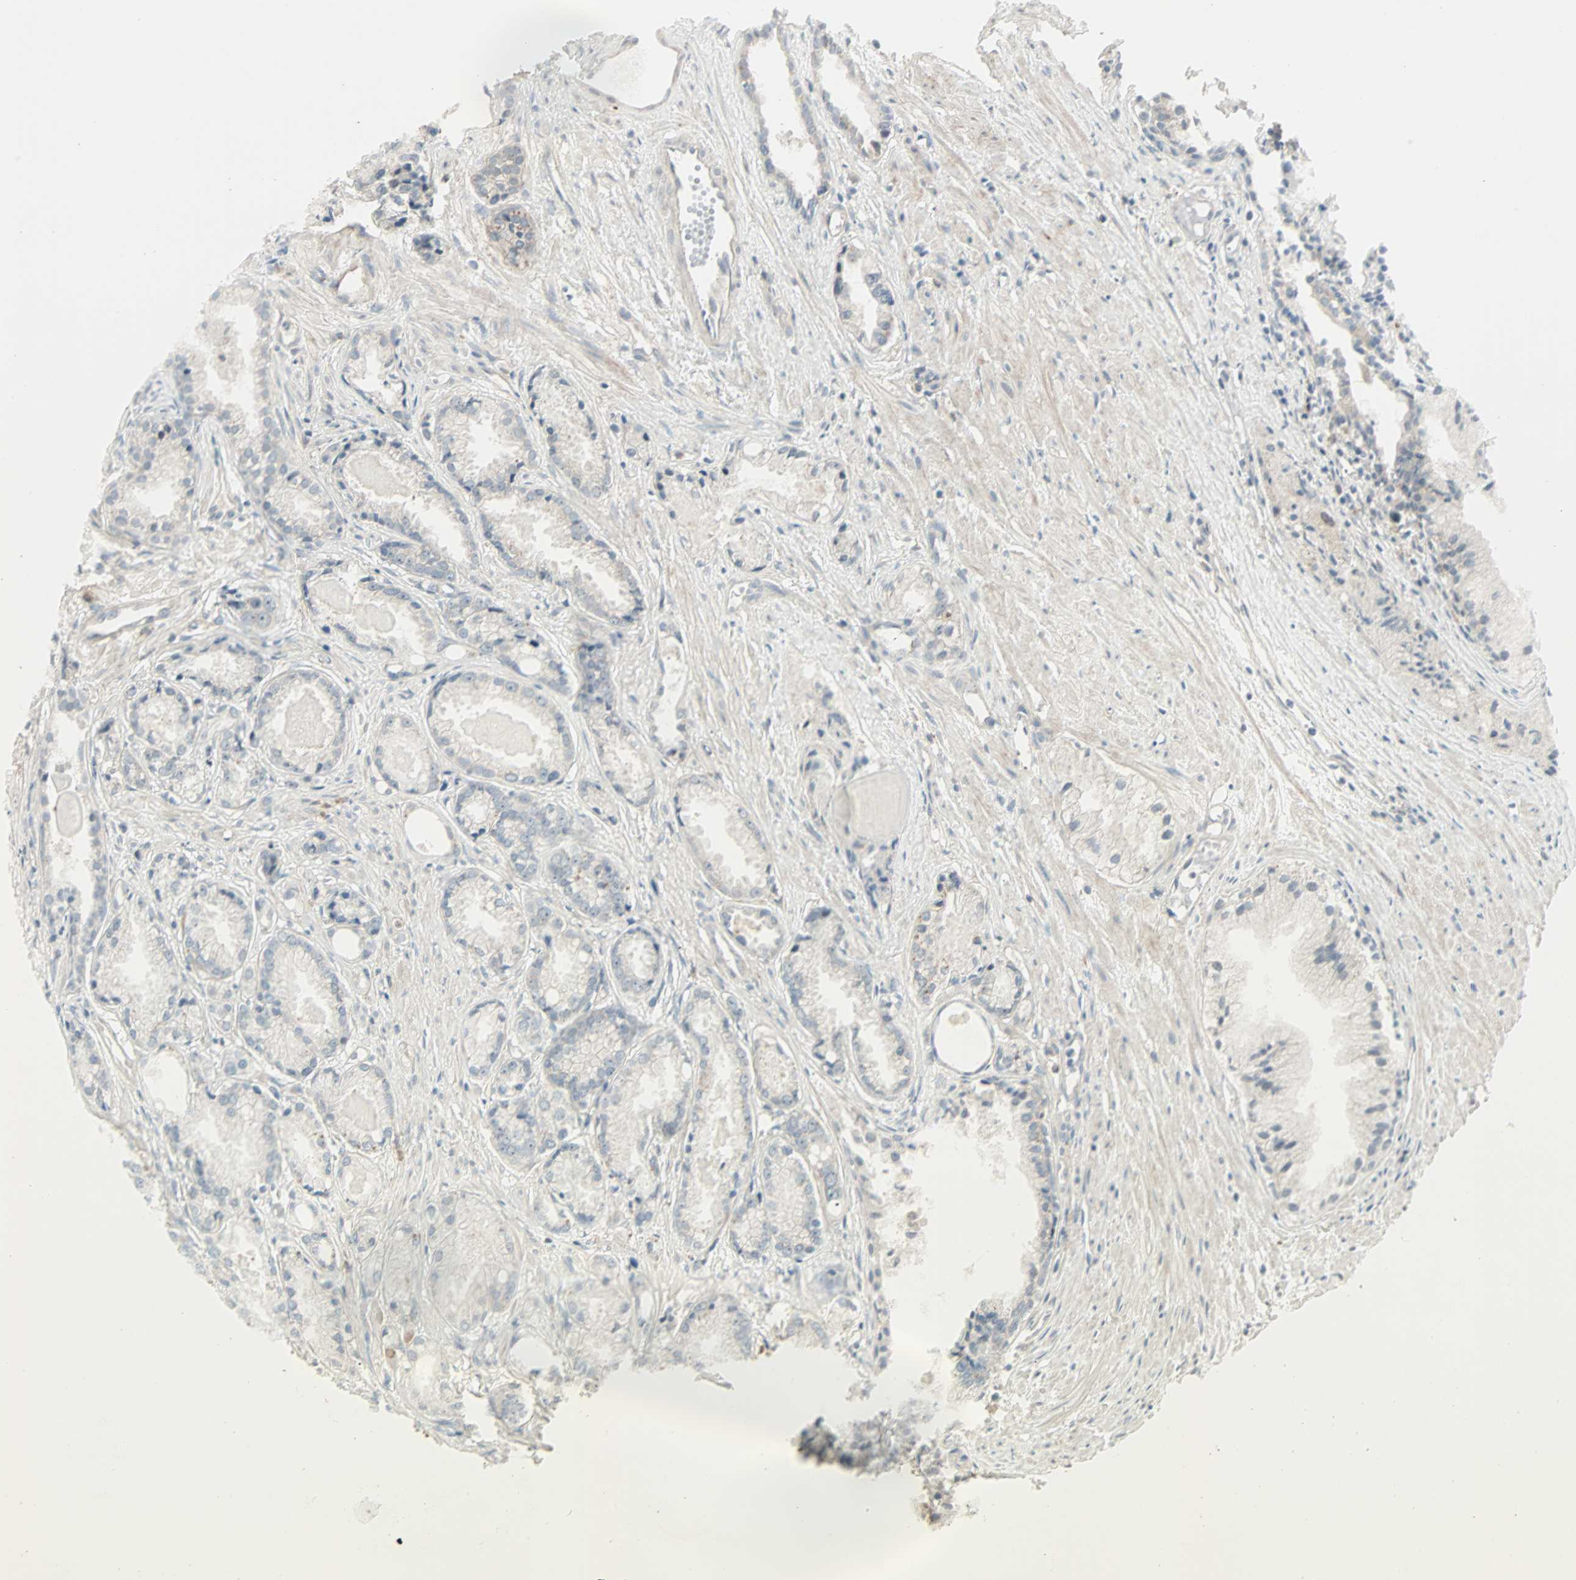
{"staining": {"intensity": "weak", "quantity": "<25%", "location": "cytoplasmic/membranous"}, "tissue": "prostate cancer", "cell_type": "Tumor cells", "image_type": "cancer", "snomed": [{"axis": "morphology", "description": "Adenocarcinoma, Low grade"}, {"axis": "topography", "description": "Prostate"}], "caption": "A histopathology image of human prostate cancer is negative for staining in tumor cells.", "gene": "KDM4A", "patient": {"sex": "male", "age": 72}}